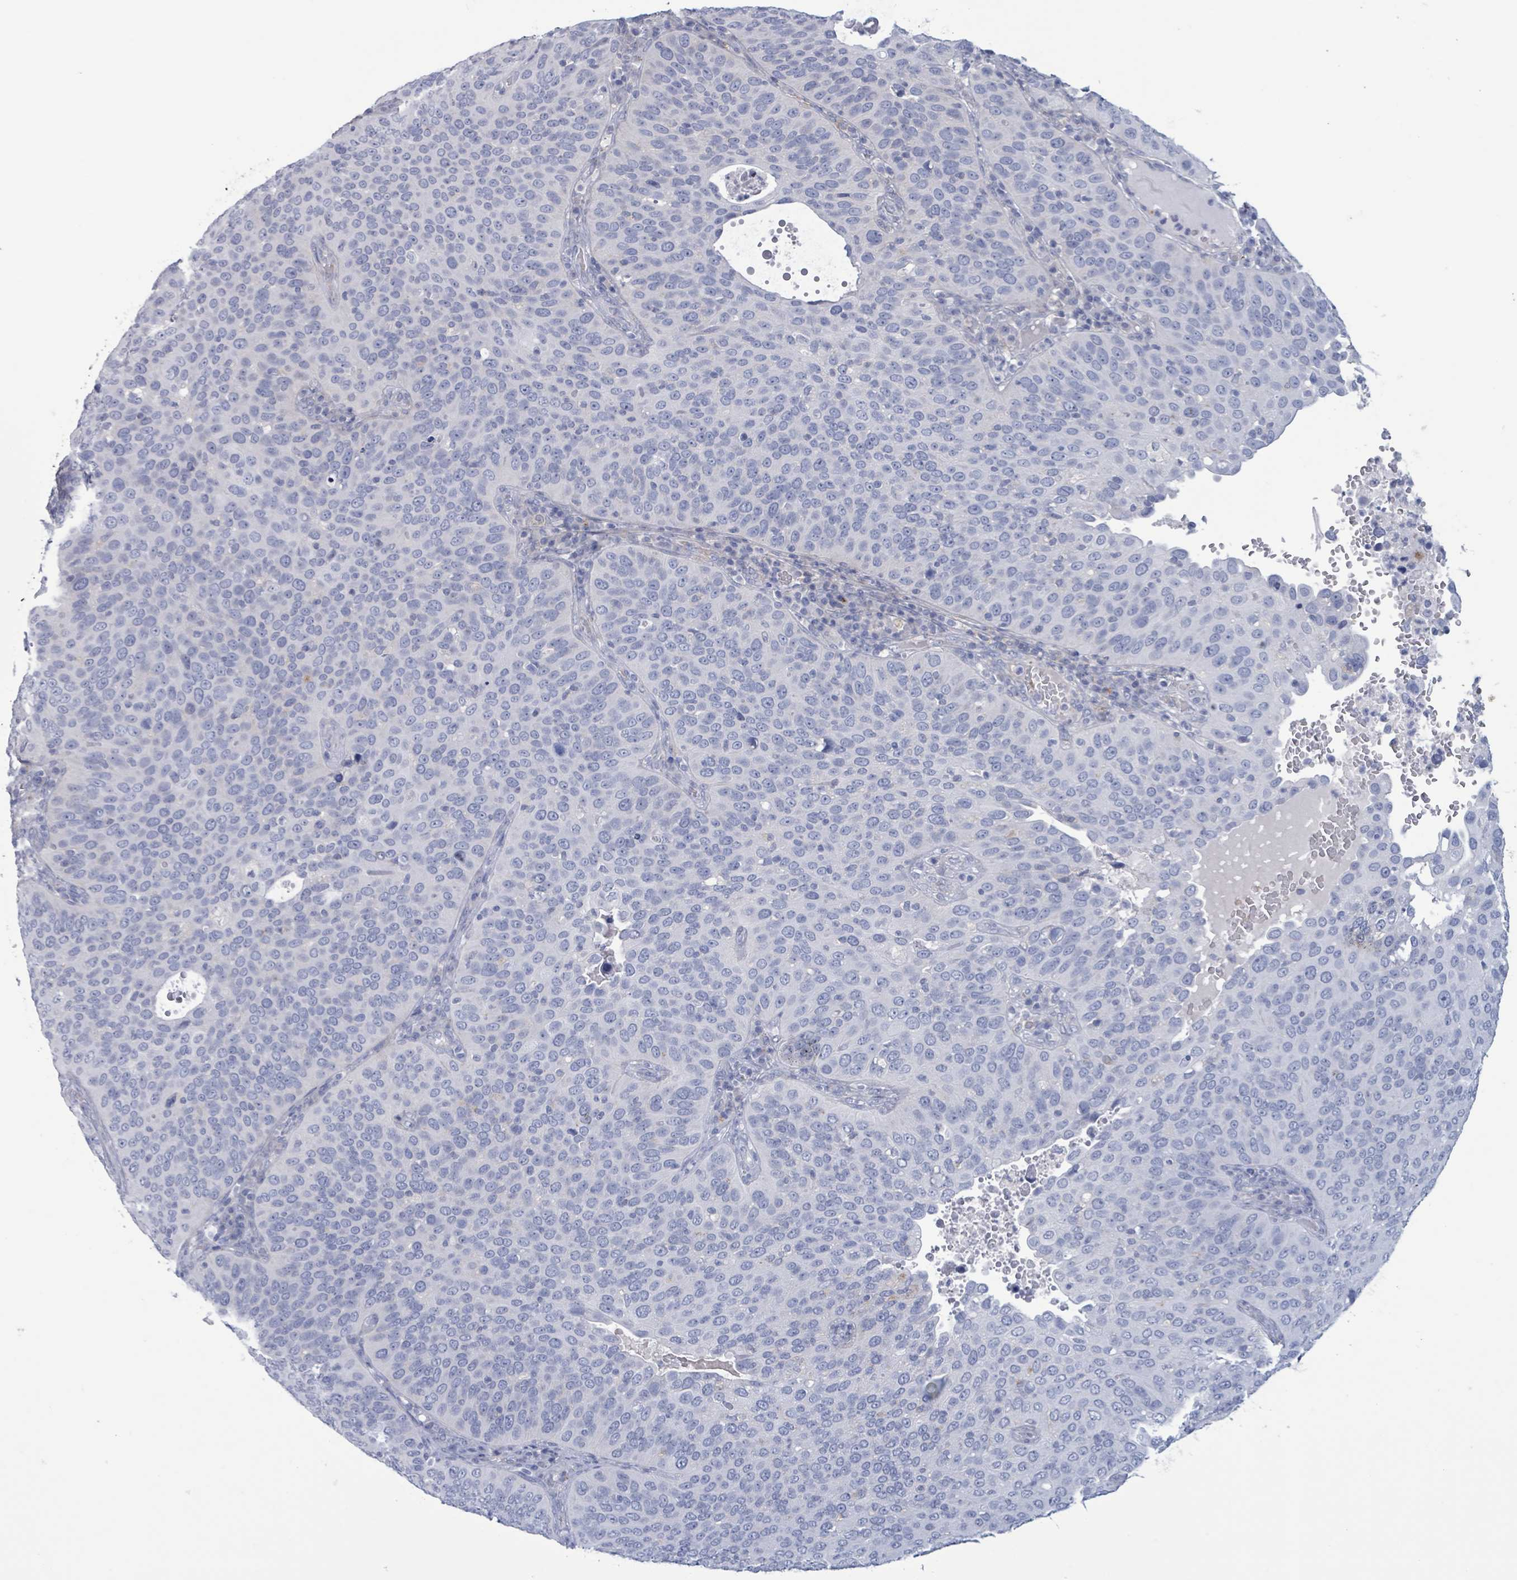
{"staining": {"intensity": "negative", "quantity": "none", "location": "none"}, "tissue": "cervical cancer", "cell_type": "Tumor cells", "image_type": "cancer", "snomed": [{"axis": "morphology", "description": "Squamous cell carcinoma, NOS"}, {"axis": "topography", "description": "Cervix"}], "caption": "This is an immunohistochemistry histopathology image of human cervical cancer (squamous cell carcinoma). There is no expression in tumor cells.", "gene": "PKLR", "patient": {"sex": "female", "age": 36}}